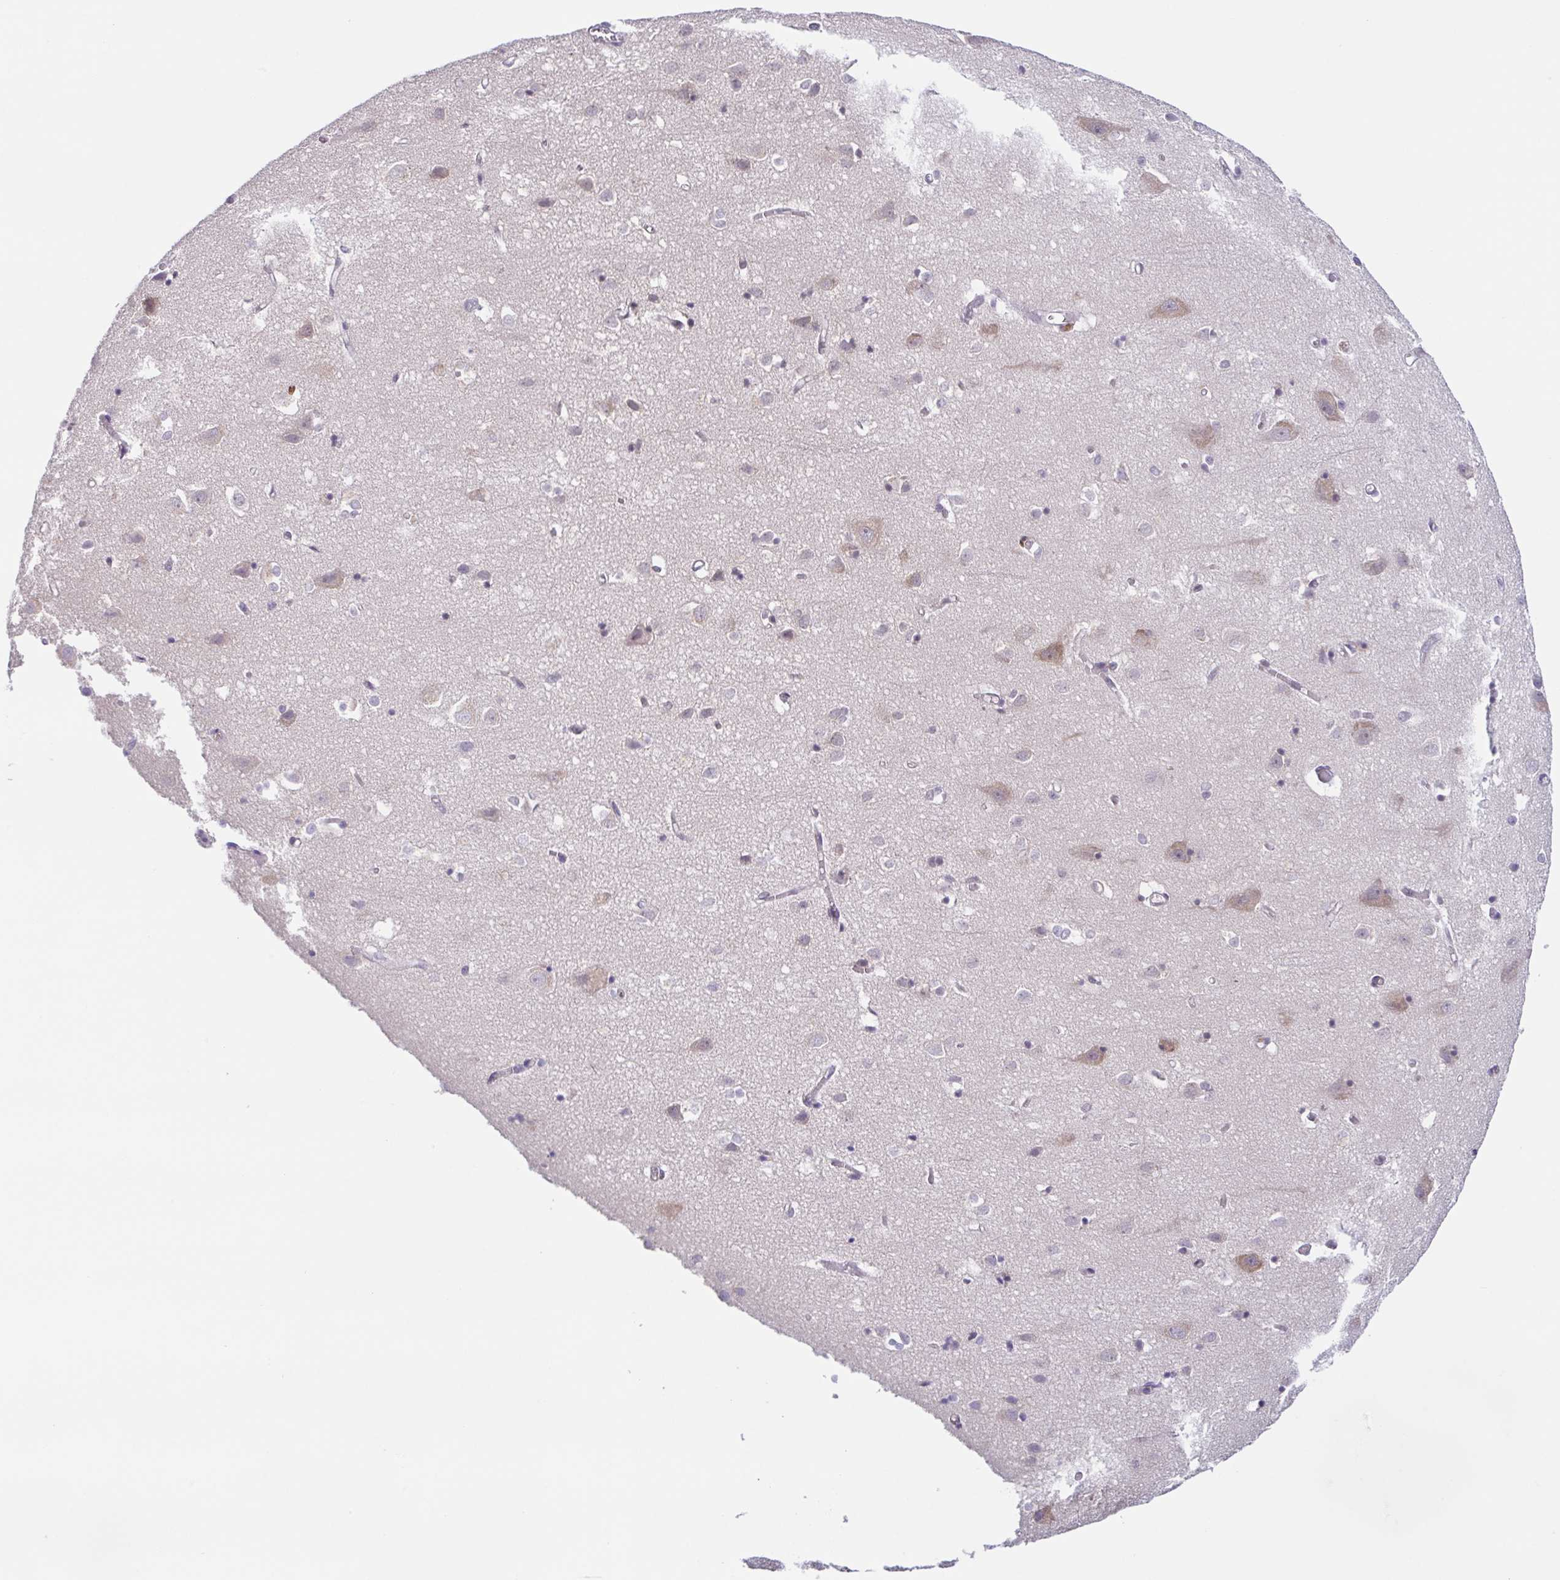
{"staining": {"intensity": "negative", "quantity": "none", "location": "none"}, "tissue": "cerebral cortex", "cell_type": "Endothelial cells", "image_type": "normal", "snomed": [{"axis": "morphology", "description": "Normal tissue, NOS"}, {"axis": "topography", "description": "Cerebral cortex"}], "caption": "Cerebral cortex stained for a protein using IHC exhibits no positivity endothelial cells.", "gene": "ARPP21", "patient": {"sex": "male", "age": 70}}